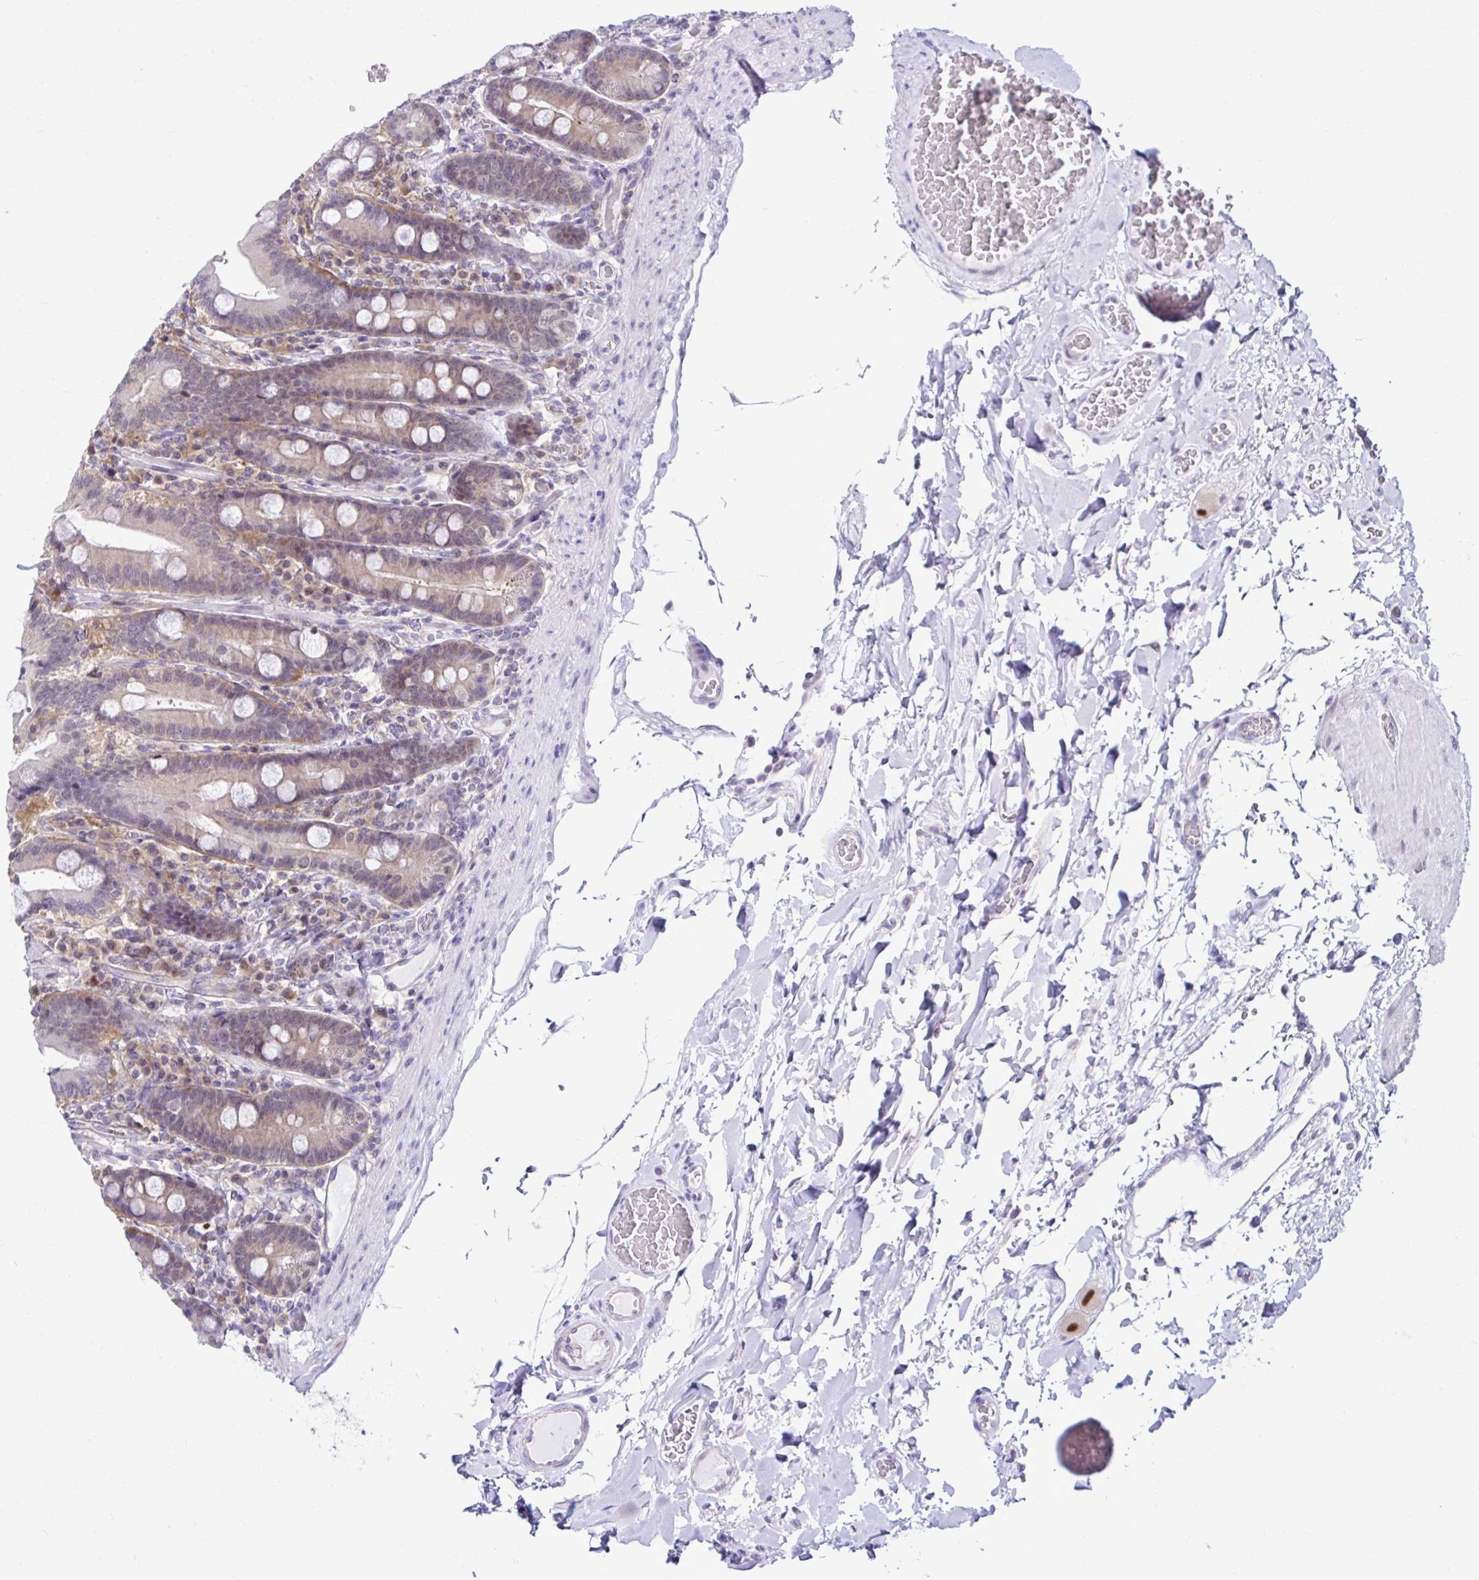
{"staining": {"intensity": "weak", "quantity": "<25%", "location": "nuclear"}, "tissue": "duodenum", "cell_type": "Glandular cells", "image_type": "normal", "snomed": [{"axis": "morphology", "description": "Normal tissue, NOS"}, {"axis": "topography", "description": "Duodenum"}], "caption": "Image shows no protein expression in glandular cells of benign duodenum.", "gene": "PSMD3", "patient": {"sex": "female", "age": 62}}